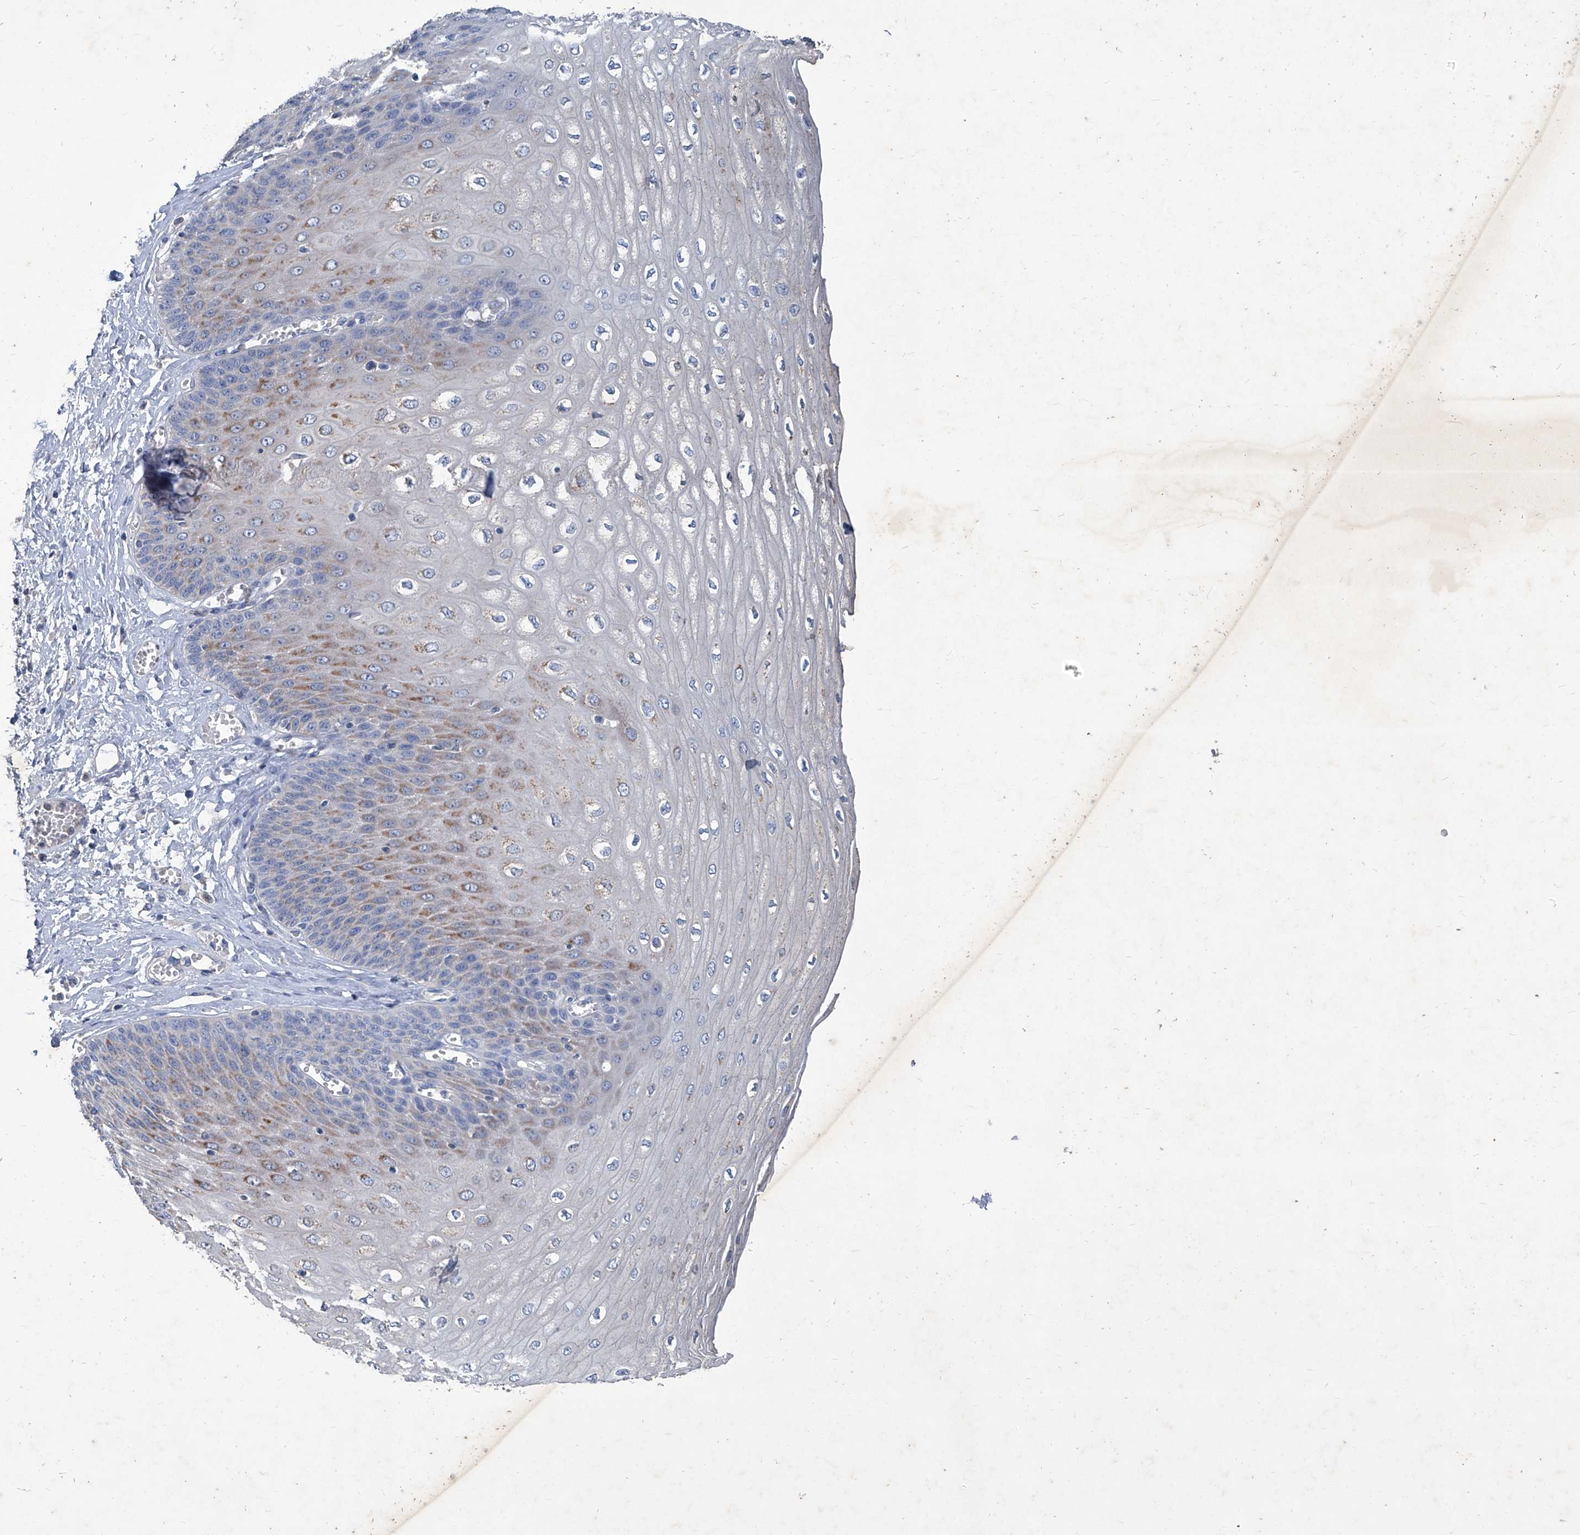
{"staining": {"intensity": "moderate", "quantity": "25%-75%", "location": "cytoplasmic/membranous"}, "tissue": "esophagus", "cell_type": "Squamous epithelial cells", "image_type": "normal", "snomed": [{"axis": "morphology", "description": "Normal tissue, NOS"}, {"axis": "topography", "description": "Esophagus"}], "caption": "Immunohistochemical staining of unremarkable human esophagus exhibits medium levels of moderate cytoplasmic/membranous expression in approximately 25%-75% of squamous epithelial cells.", "gene": "MTARC1", "patient": {"sex": "male", "age": 60}}